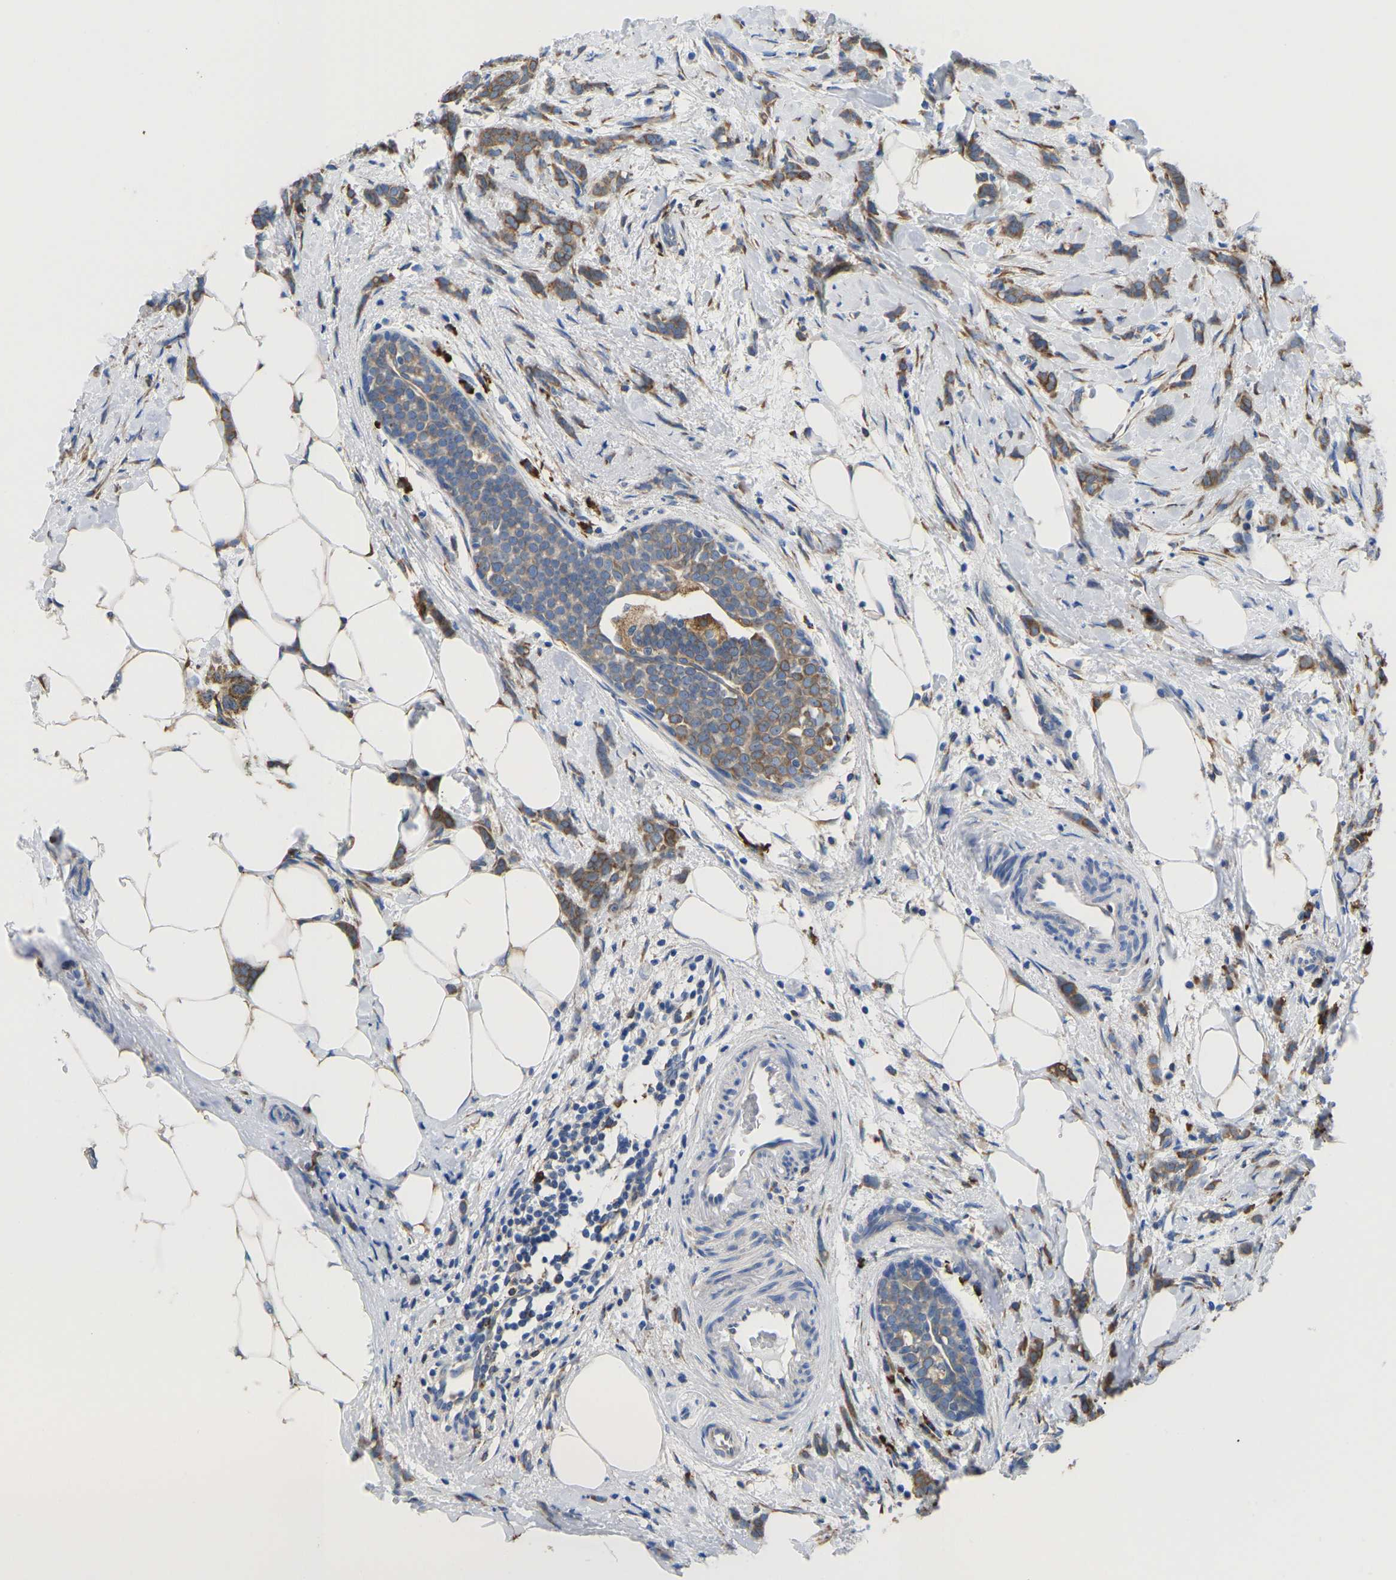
{"staining": {"intensity": "moderate", "quantity": ">75%", "location": "cytoplasmic/membranous"}, "tissue": "breast cancer", "cell_type": "Tumor cells", "image_type": "cancer", "snomed": [{"axis": "morphology", "description": "Lobular carcinoma, in situ"}, {"axis": "morphology", "description": "Lobular carcinoma"}, {"axis": "topography", "description": "Breast"}], "caption": "Immunohistochemical staining of human lobular carcinoma in situ (breast) displays medium levels of moderate cytoplasmic/membranous staining in about >75% of tumor cells.", "gene": "P4HB", "patient": {"sex": "female", "age": 41}}